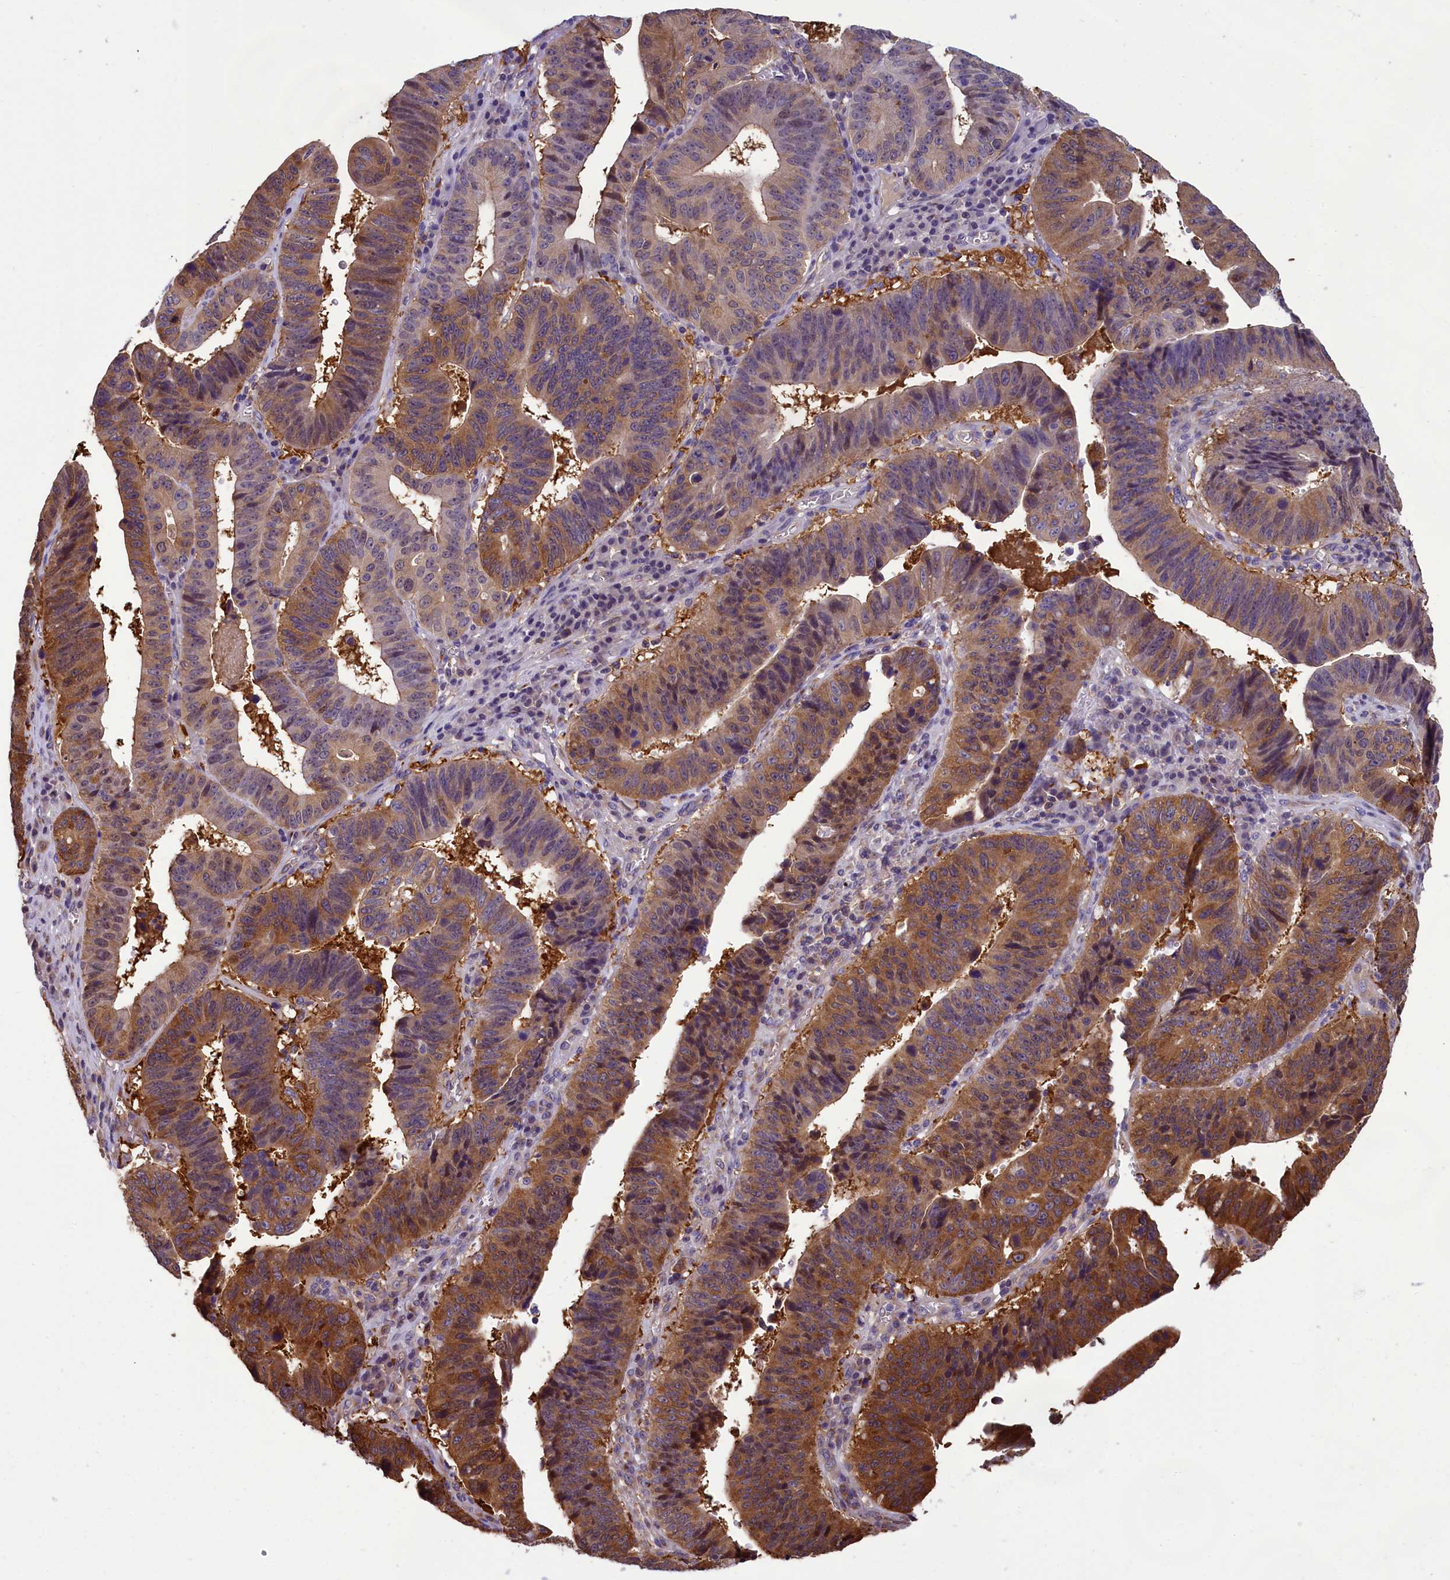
{"staining": {"intensity": "moderate", "quantity": ">75%", "location": "cytoplasmic/membranous,nuclear"}, "tissue": "stomach cancer", "cell_type": "Tumor cells", "image_type": "cancer", "snomed": [{"axis": "morphology", "description": "Adenocarcinoma, NOS"}, {"axis": "topography", "description": "Stomach"}], "caption": "Stomach cancer stained with DAB immunohistochemistry reveals medium levels of moderate cytoplasmic/membranous and nuclear positivity in approximately >75% of tumor cells.", "gene": "ABCC8", "patient": {"sex": "male", "age": 59}}